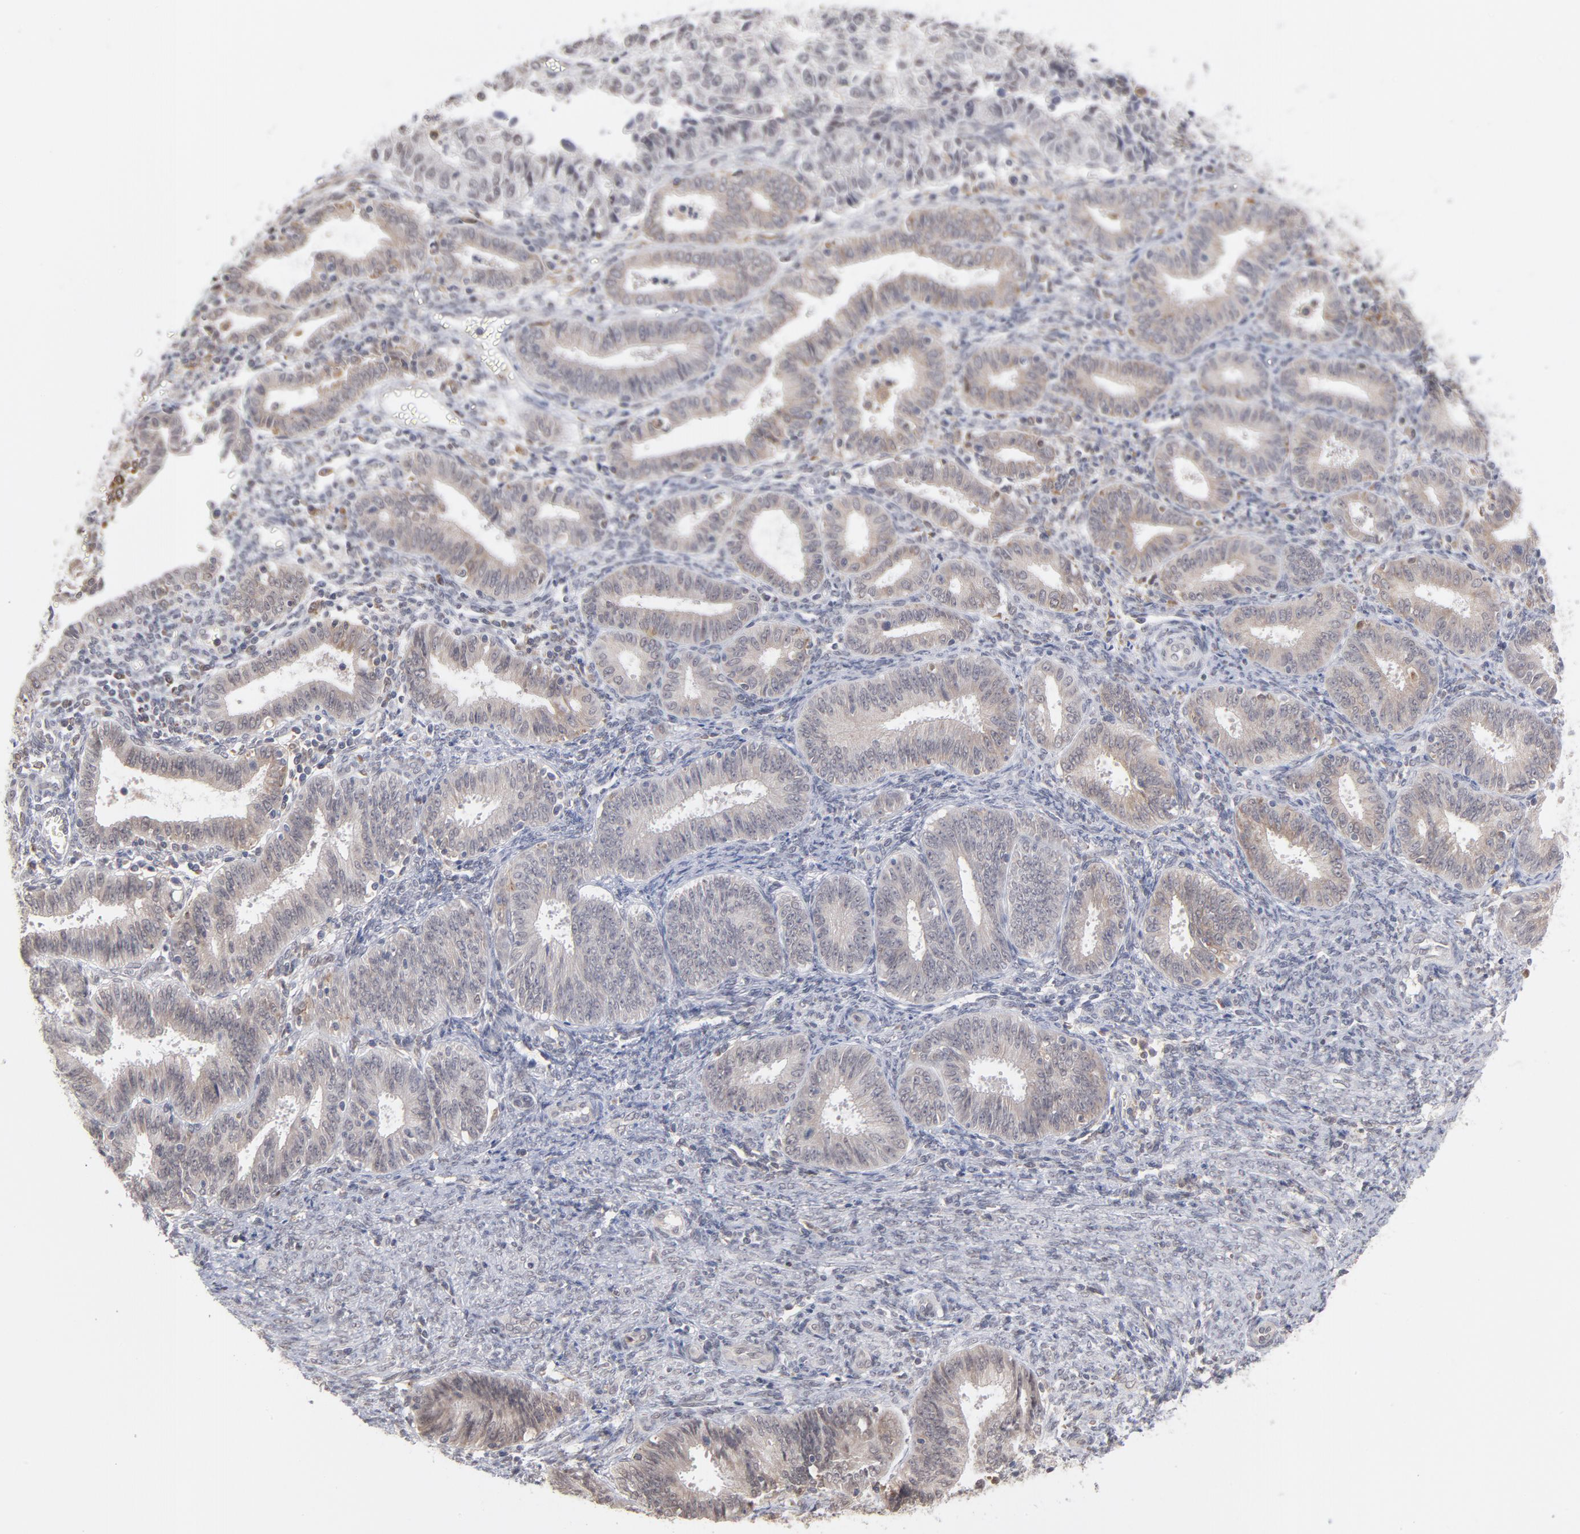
{"staining": {"intensity": "weak", "quantity": "25%-75%", "location": "cytoplasmic/membranous"}, "tissue": "endometrial cancer", "cell_type": "Tumor cells", "image_type": "cancer", "snomed": [{"axis": "morphology", "description": "Adenocarcinoma, NOS"}, {"axis": "topography", "description": "Endometrium"}], "caption": "High-magnification brightfield microscopy of endometrial cancer stained with DAB (3,3'-diaminobenzidine) (brown) and counterstained with hematoxylin (blue). tumor cells exhibit weak cytoplasmic/membranous expression is identified in approximately25%-75% of cells. (brown staining indicates protein expression, while blue staining denotes nuclei).", "gene": "OAS1", "patient": {"sex": "female", "age": 42}}